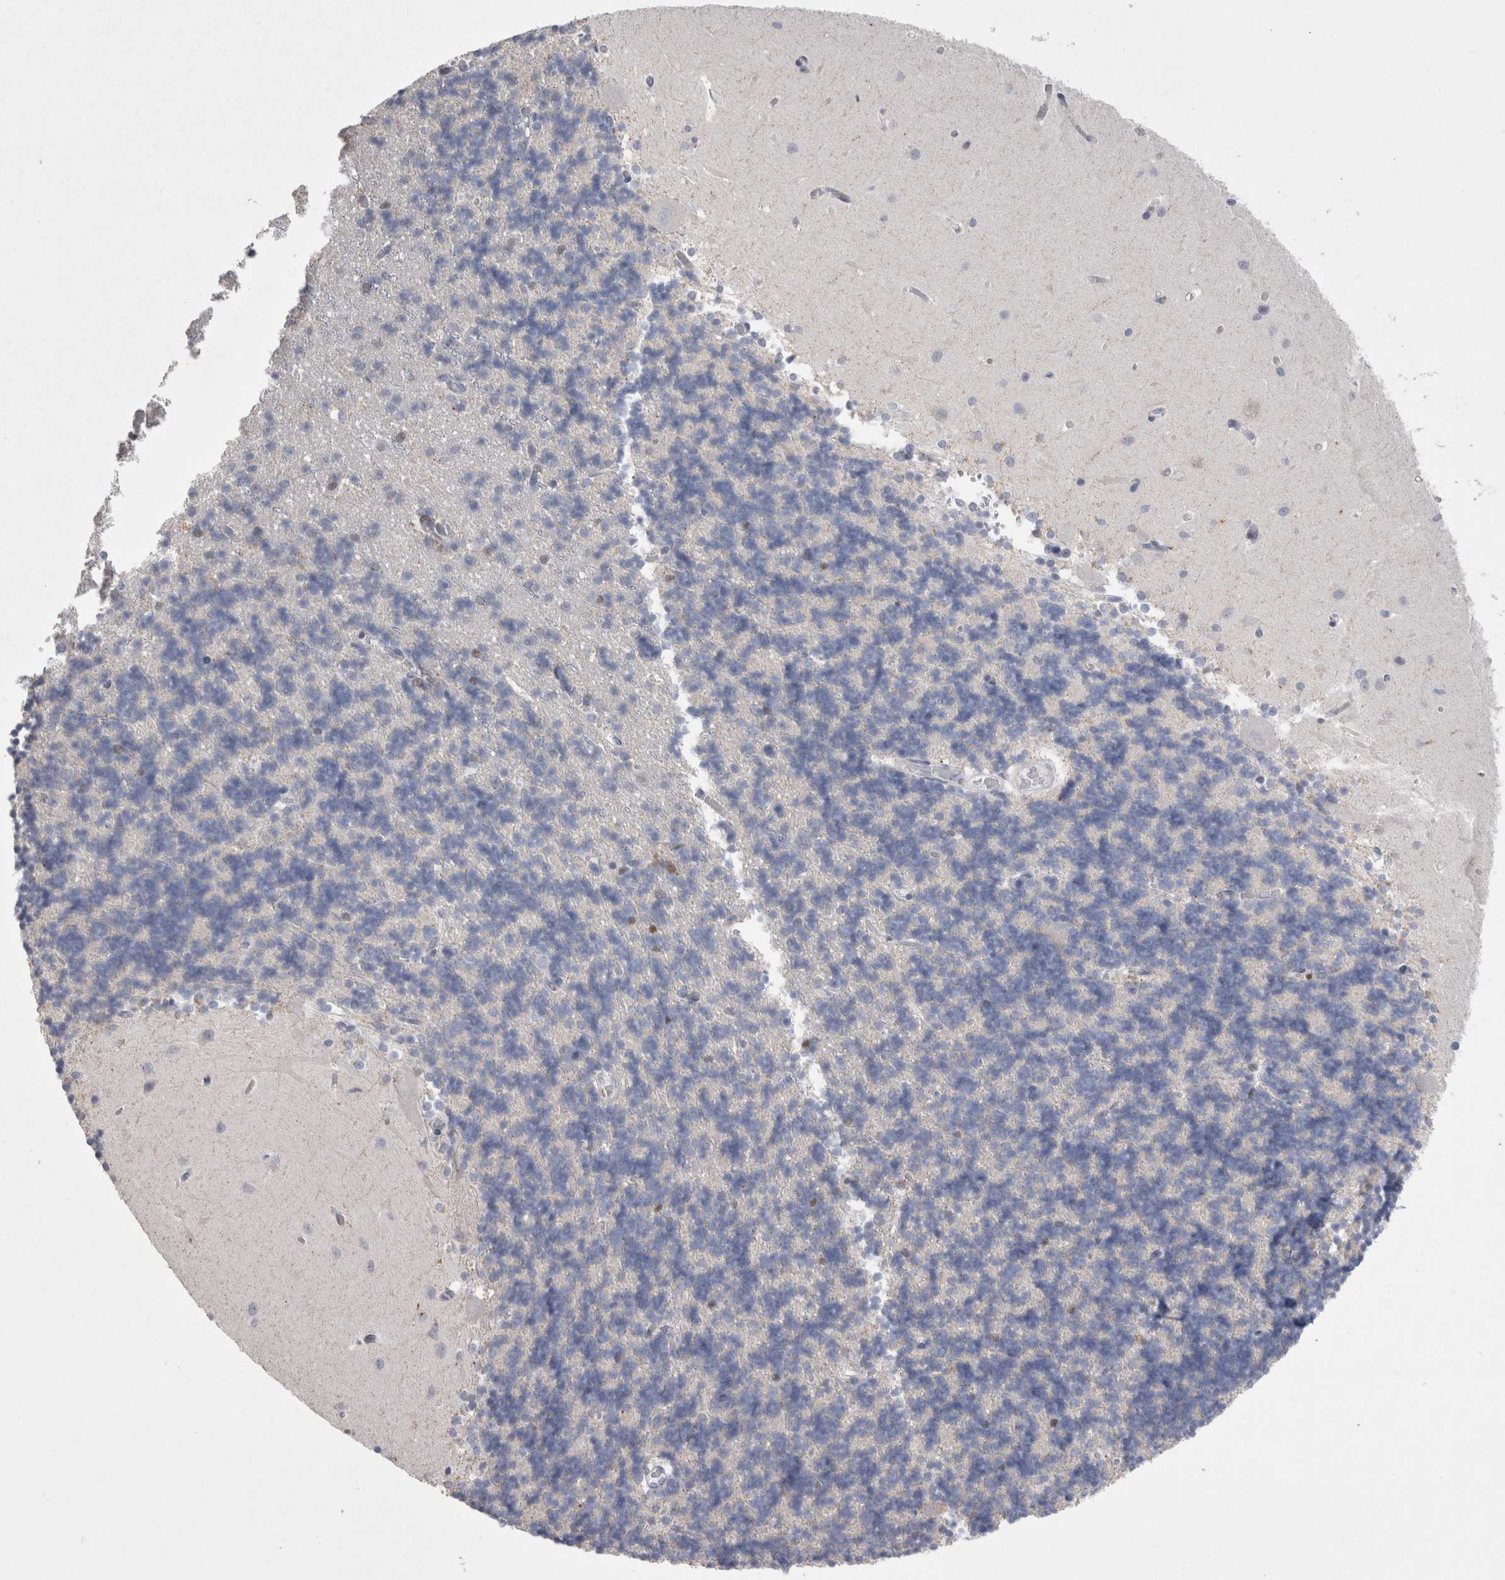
{"staining": {"intensity": "negative", "quantity": "none", "location": "none"}, "tissue": "cerebellum", "cell_type": "Cells in granular layer", "image_type": "normal", "snomed": [{"axis": "morphology", "description": "Normal tissue, NOS"}, {"axis": "topography", "description": "Cerebellum"}], "caption": "An IHC micrograph of benign cerebellum is shown. There is no staining in cells in granular layer of cerebellum. (DAB immunohistochemistry (IHC), high magnification).", "gene": "AGMAT", "patient": {"sex": "male", "age": 37}}